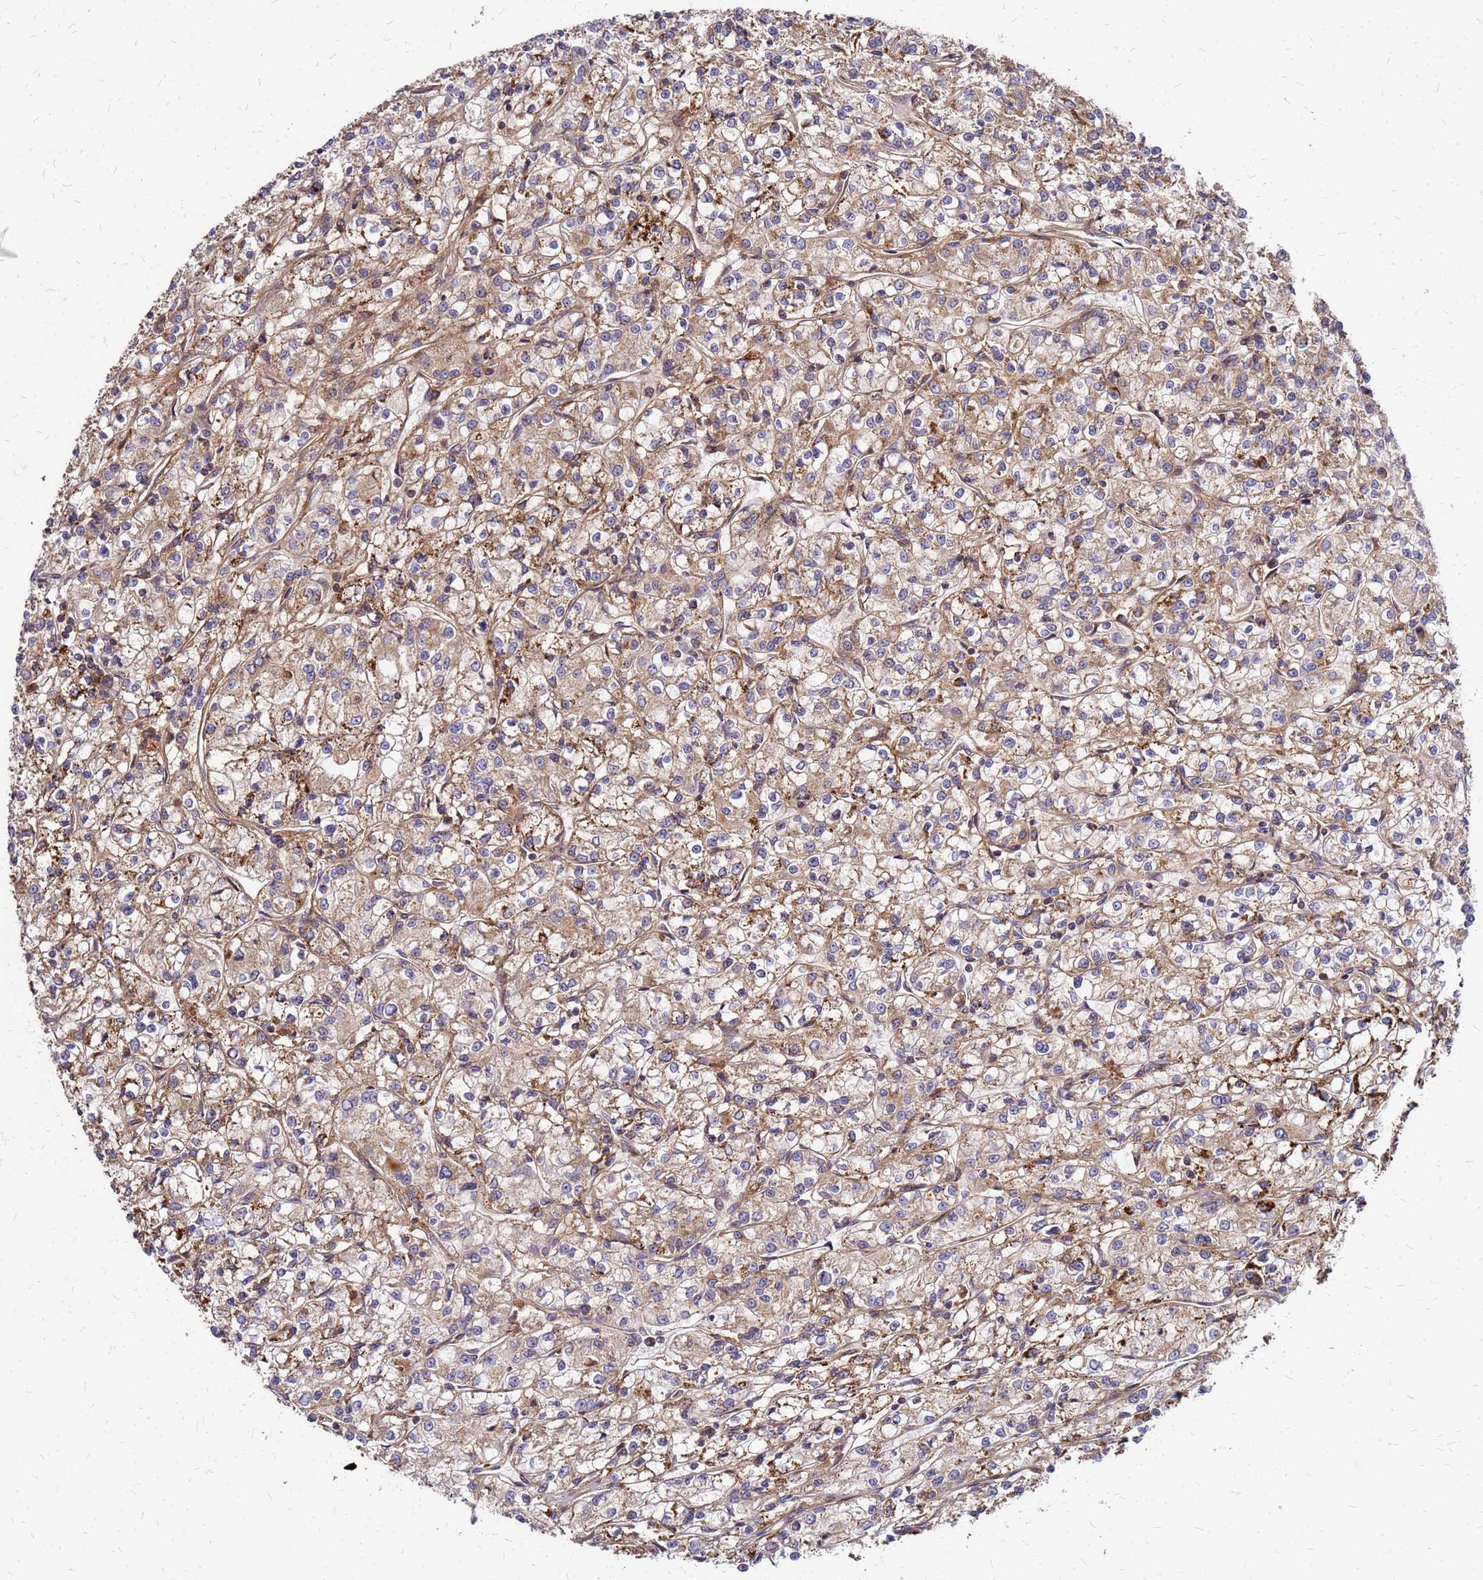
{"staining": {"intensity": "weak", "quantity": ">75%", "location": "cytoplasmic/membranous"}, "tissue": "renal cancer", "cell_type": "Tumor cells", "image_type": "cancer", "snomed": [{"axis": "morphology", "description": "Adenocarcinoma, NOS"}, {"axis": "topography", "description": "Kidney"}], "caption": "Tumor cells display low levels of weak cytoplasmic/membranous positivity in about >75% of cells in renal cancer.", "gene": "CYBC1", "patient": {"sex": "female", "age": 59}}